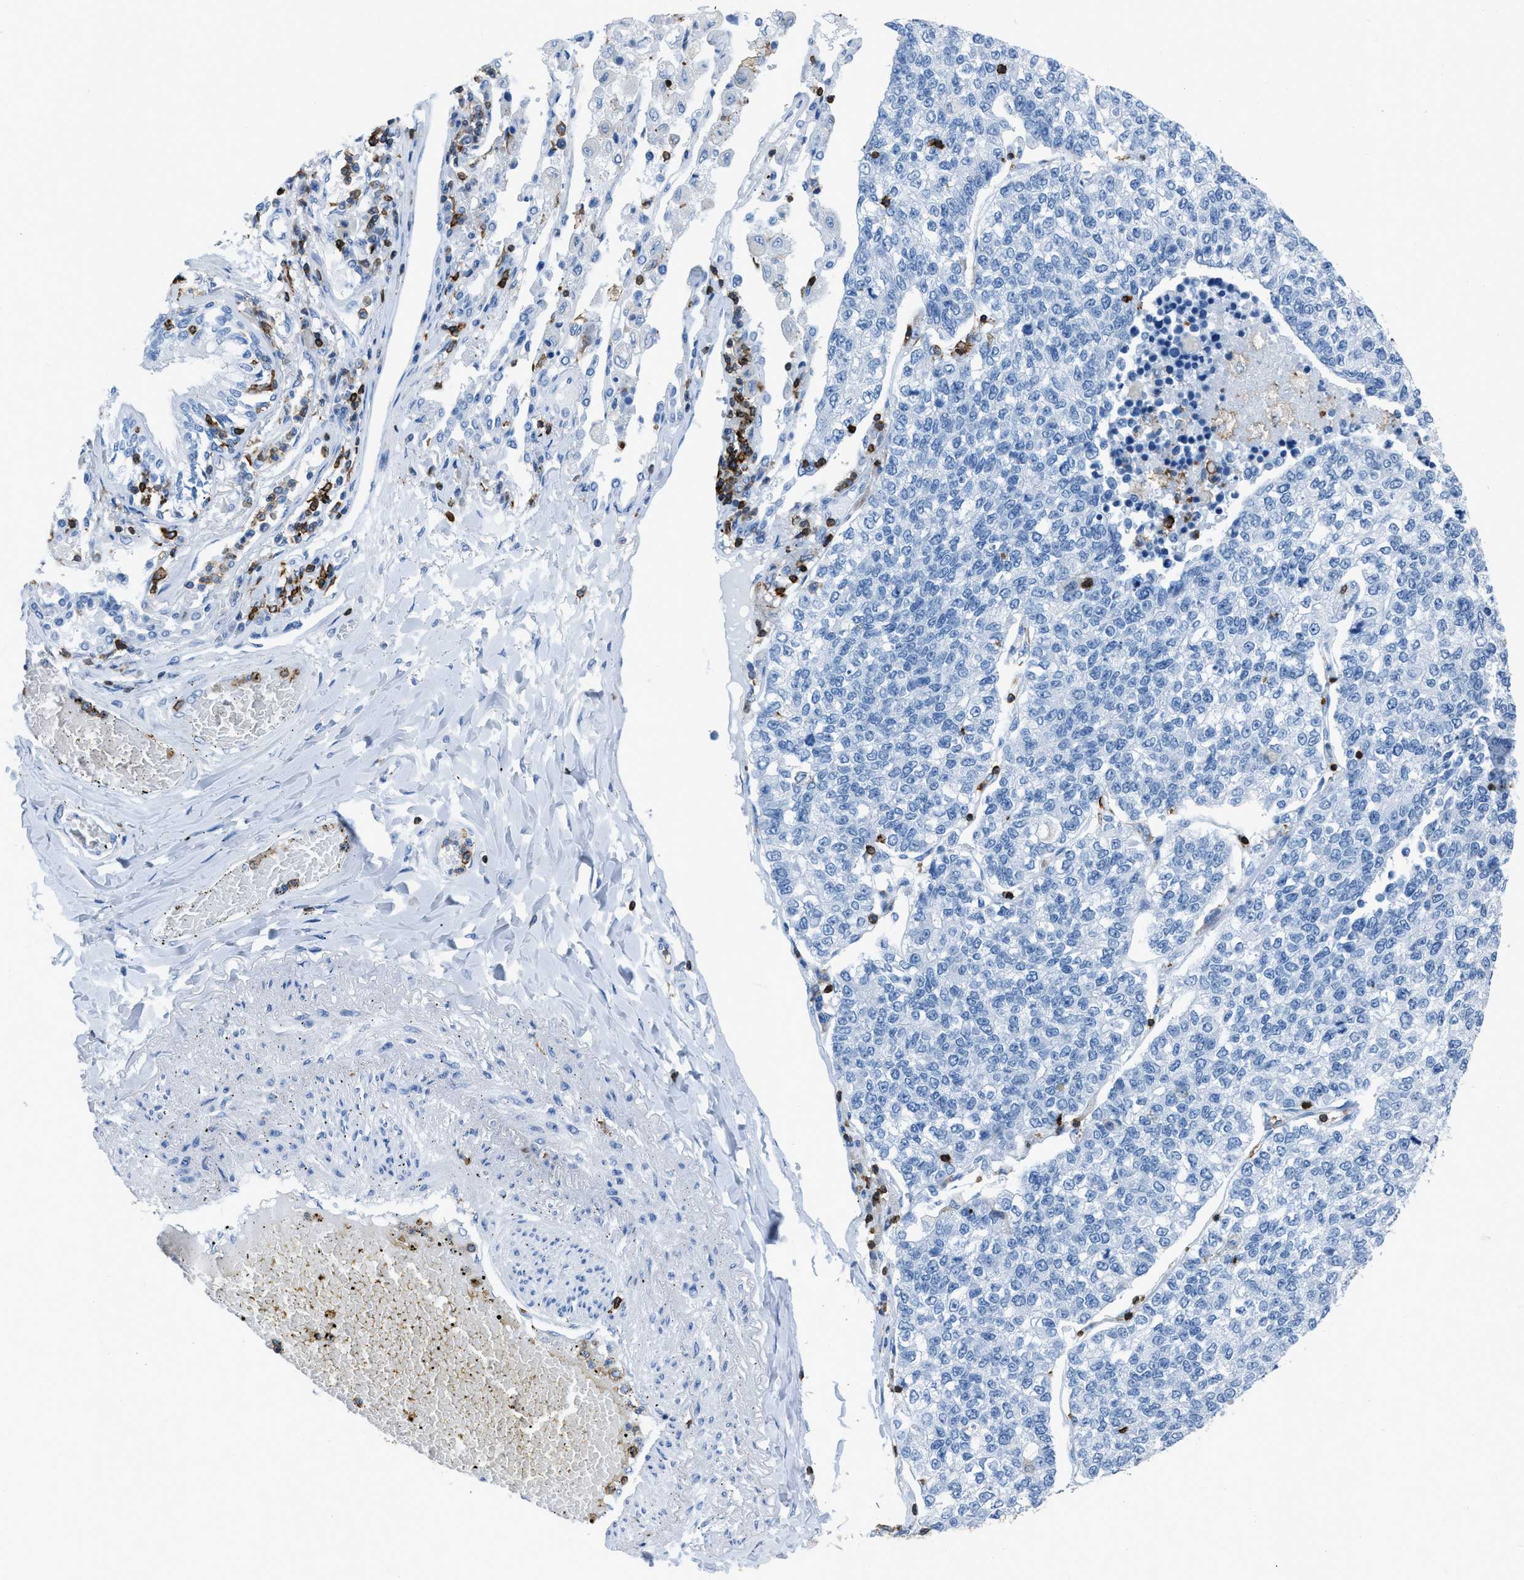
{"staining": {"intensity": "negative", "quantity": "none", "location": "none"}, "tissue": "lung cancer", "cell_type": "Tumor cells", "image_type": "cancer", "snomed": [{"axis": "morphology", "description": "Adenocarcinoma, NOS"}, {"axis": "topography", "description": "Lung"}], "caption": "A high-resolution image shows IHC staining of adenocarcinoma (lung), which exhibits no significant expression in tumor cells.", "gene": "LSP1", "patient": {"sex": "male", "age": 49}}